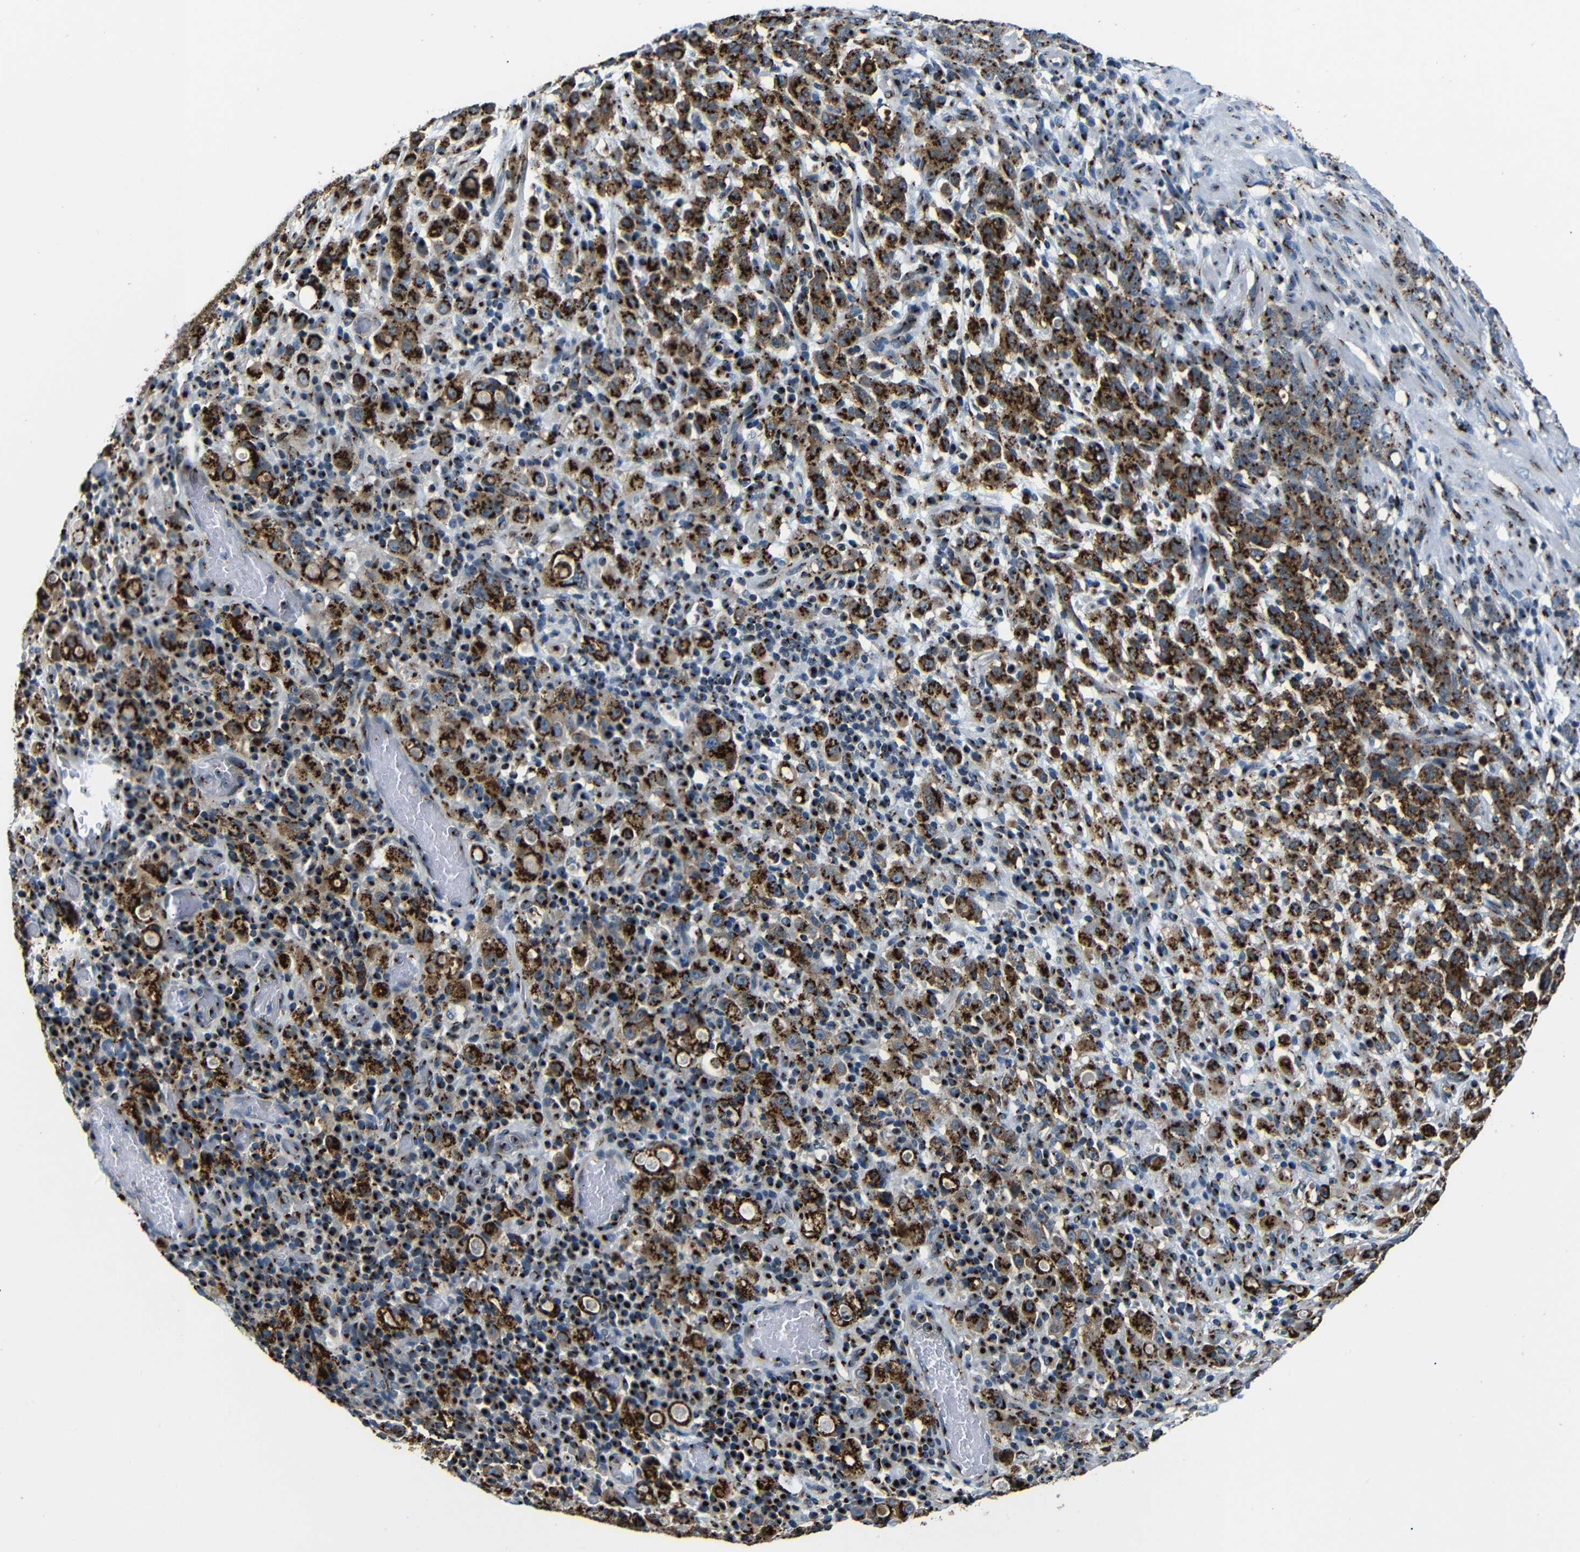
{"staining": {"intensity": "strong", "quantity": ">75%", "location": "cytoplasmic/membranous"}, "tissue": "stomach cancer", "cell_type": "Tumor cells", "image_type": "cancer", "snomed": [{"axis": "morphology", "description": "Adenocarcinoma, NOS"}, {"axis": "topography", "description": "Stomach, lower"}], "caption": "An image showing strong cytoplasmic/membranous staining in approximately >75% of tumor cells in adenocarcinoma (stomach), as visualized by brown immunohistochemical staining.", "gene": "TGOLN2", "patient": {"sex": "male", "age": 88}}